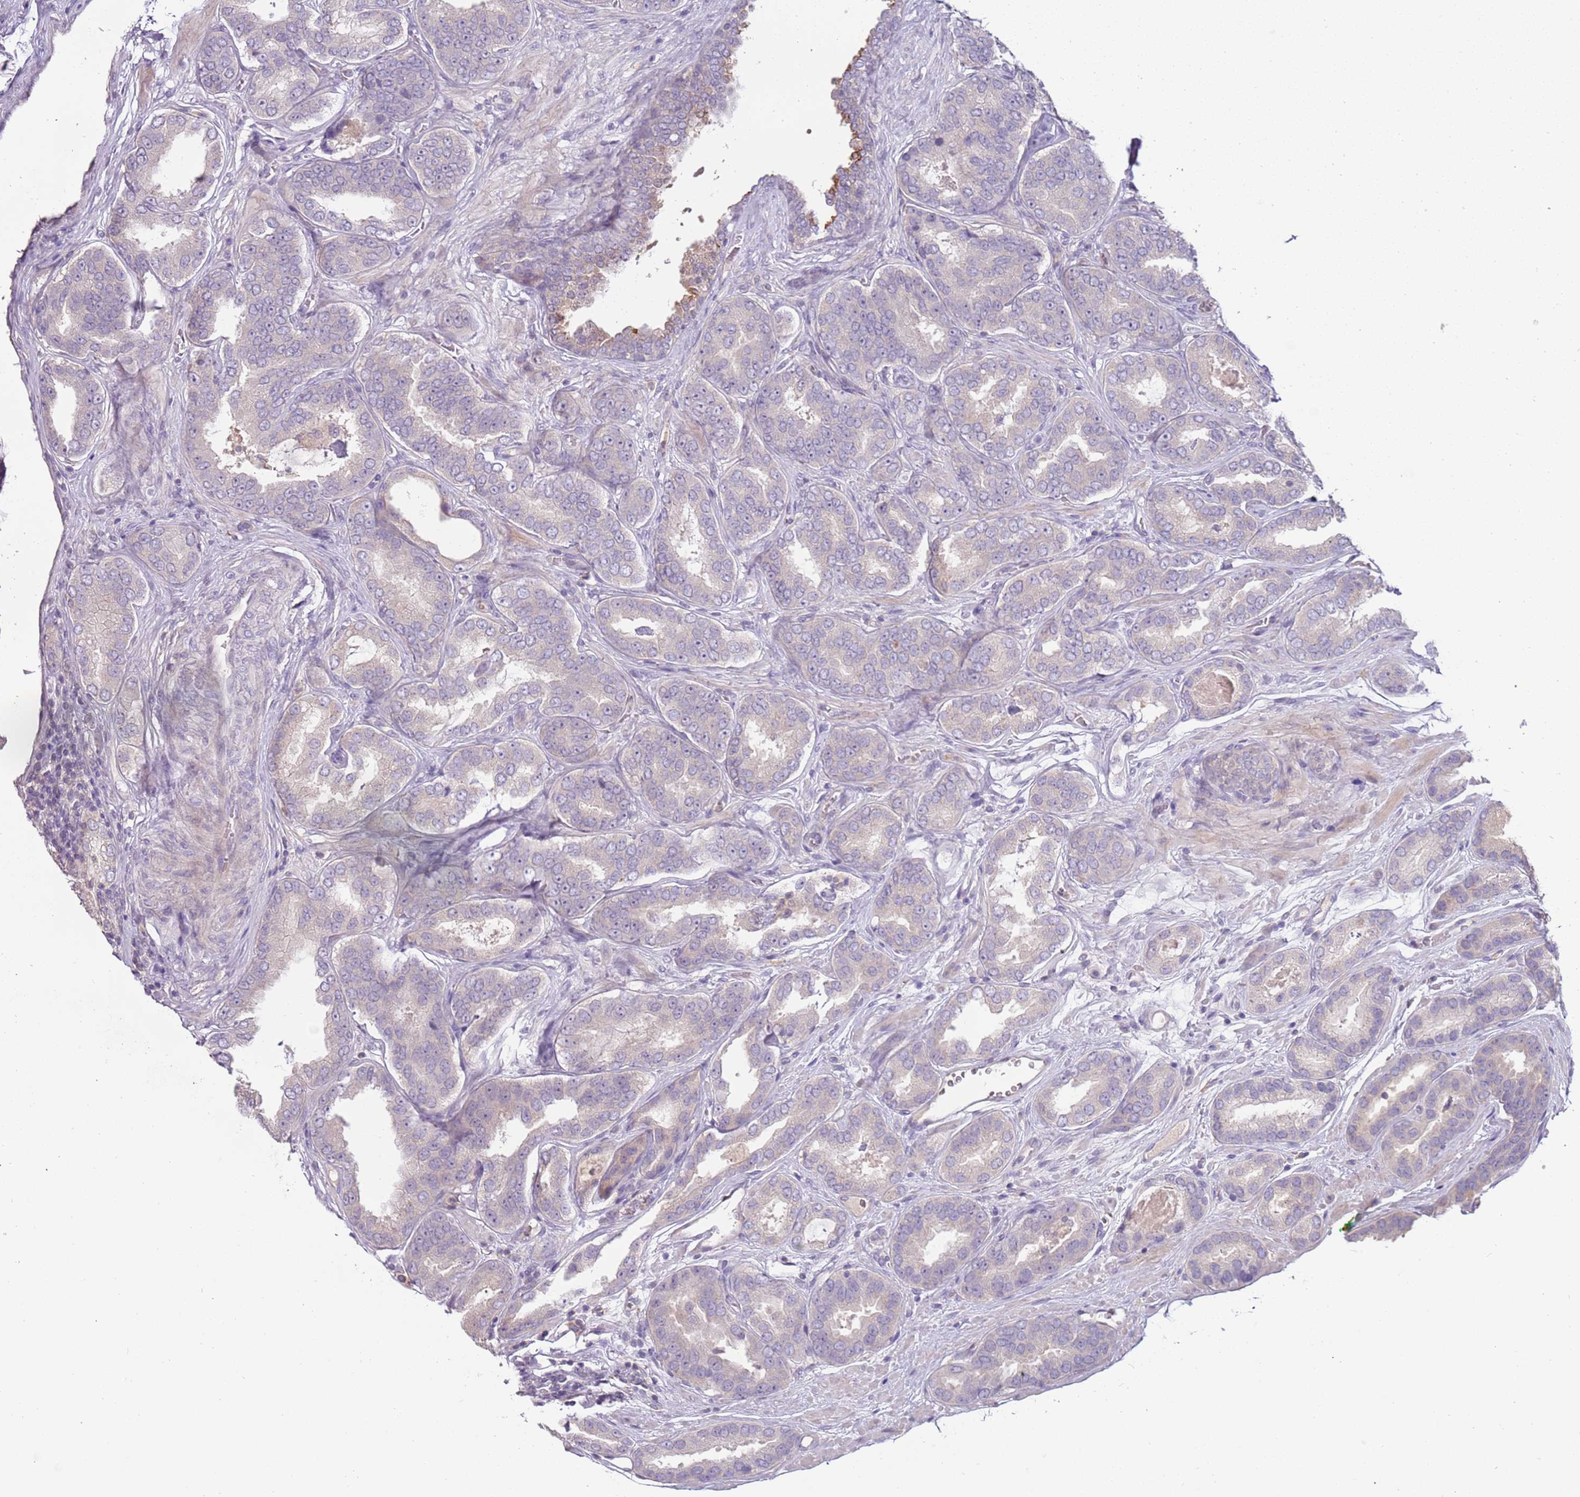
{"staining": {"intensity": "negative", "quantity": "none", "location": "none"}, "tissue": "prostate cancer", "cell_type": "Tumor cells", "image_type": "cancer", "snomed": [{"axis": "morphology", "description": "Adenocarcinoma, High grade"}, {"axis": "topography", "description": "Prostate"}], "caption": "DAB immunohistochemical staining of human prostate high-grade adenocarcinoma demonstrates no significant staining in tumor cells.", "gene": "ARHGAP5", "patient": {"sex": "male", "age": 72}}